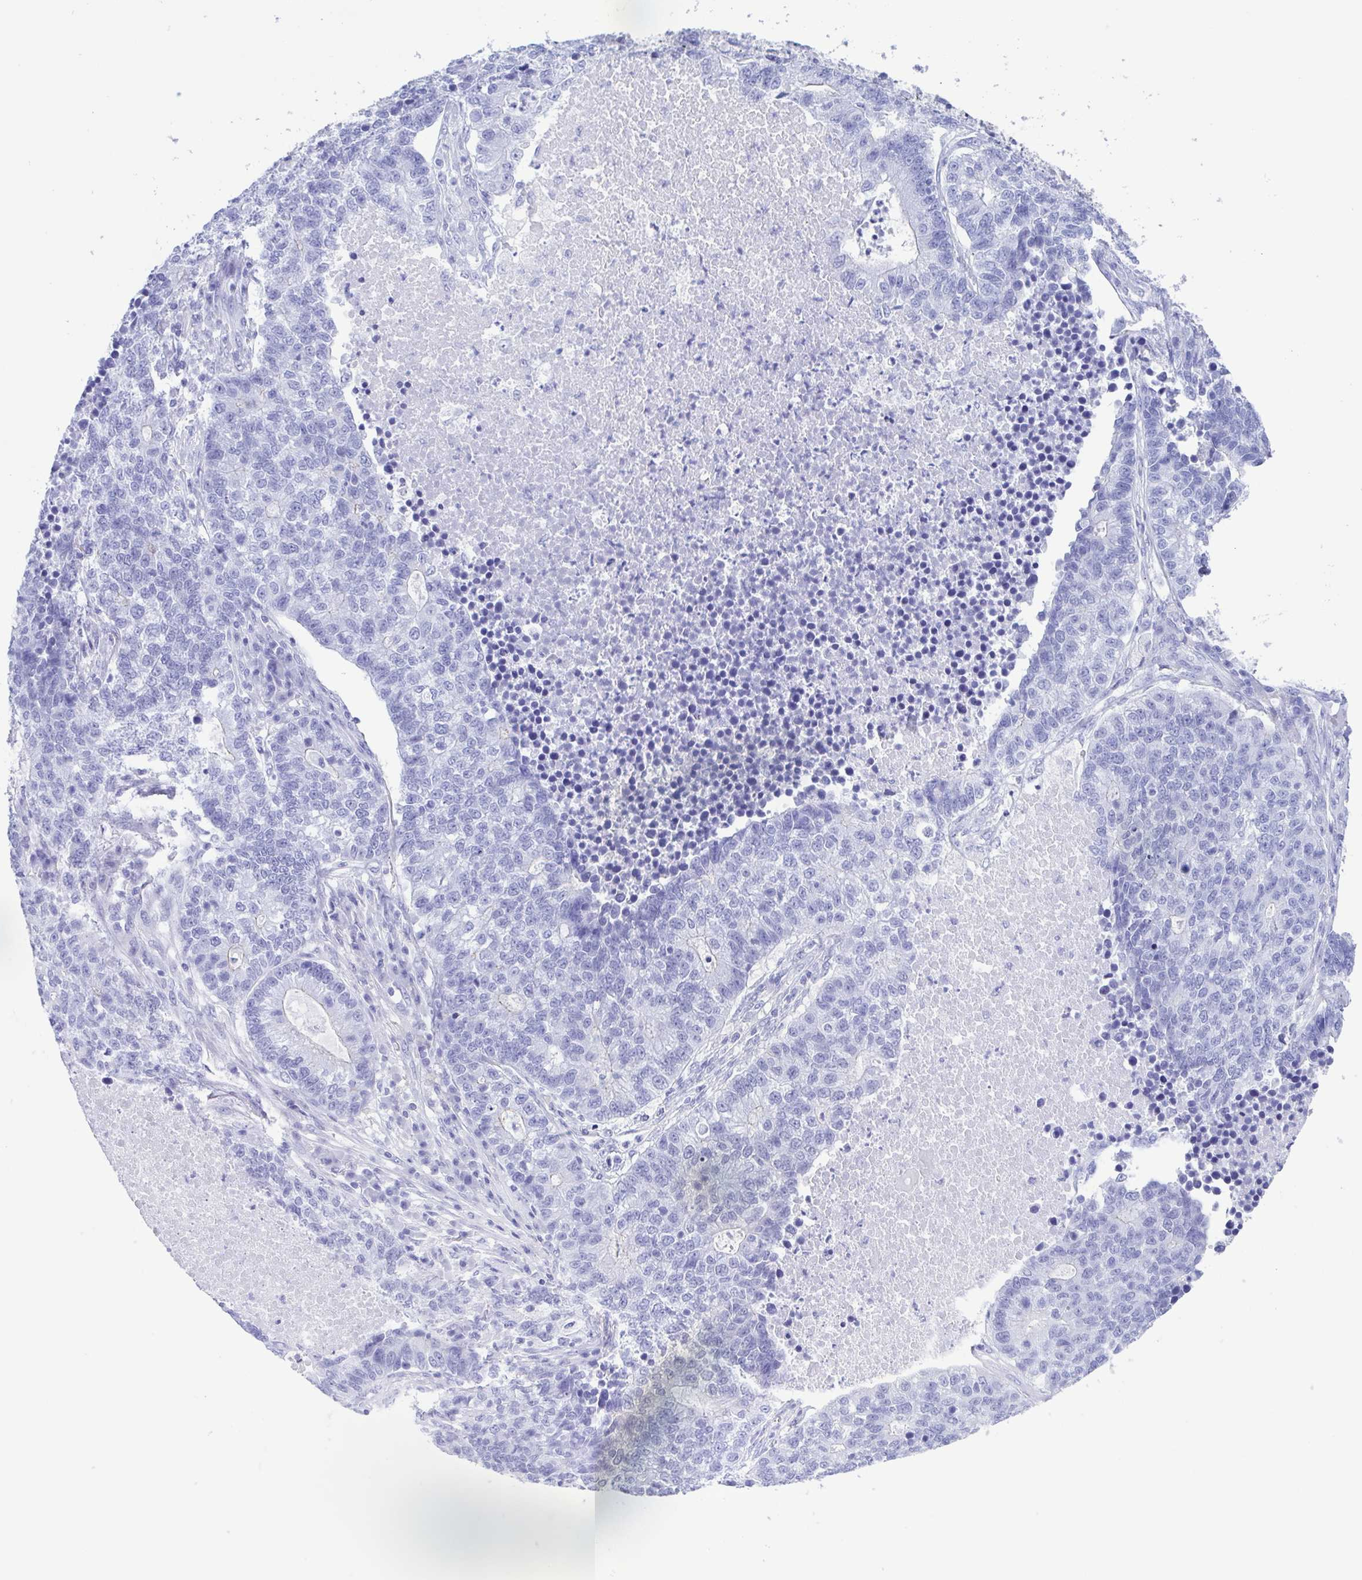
{"staining": {"intensity": "negative", "quantity": "none", "location": "none"}, "tissue": "lung cancer", "cell_type": "Tumor cells", "image_type": "cancer", "snomed": [{"axis": "morphology", "description": "Adenocarcinoma, NOS"}, {"axis": "topography", "description": "Lung"}], "caption": "The histopathology image exhibits no staining of tumor cells in adenocarcinoma (lung).", "gene": "TSPY2", "patient": {"sex": "male", "age": 57}}